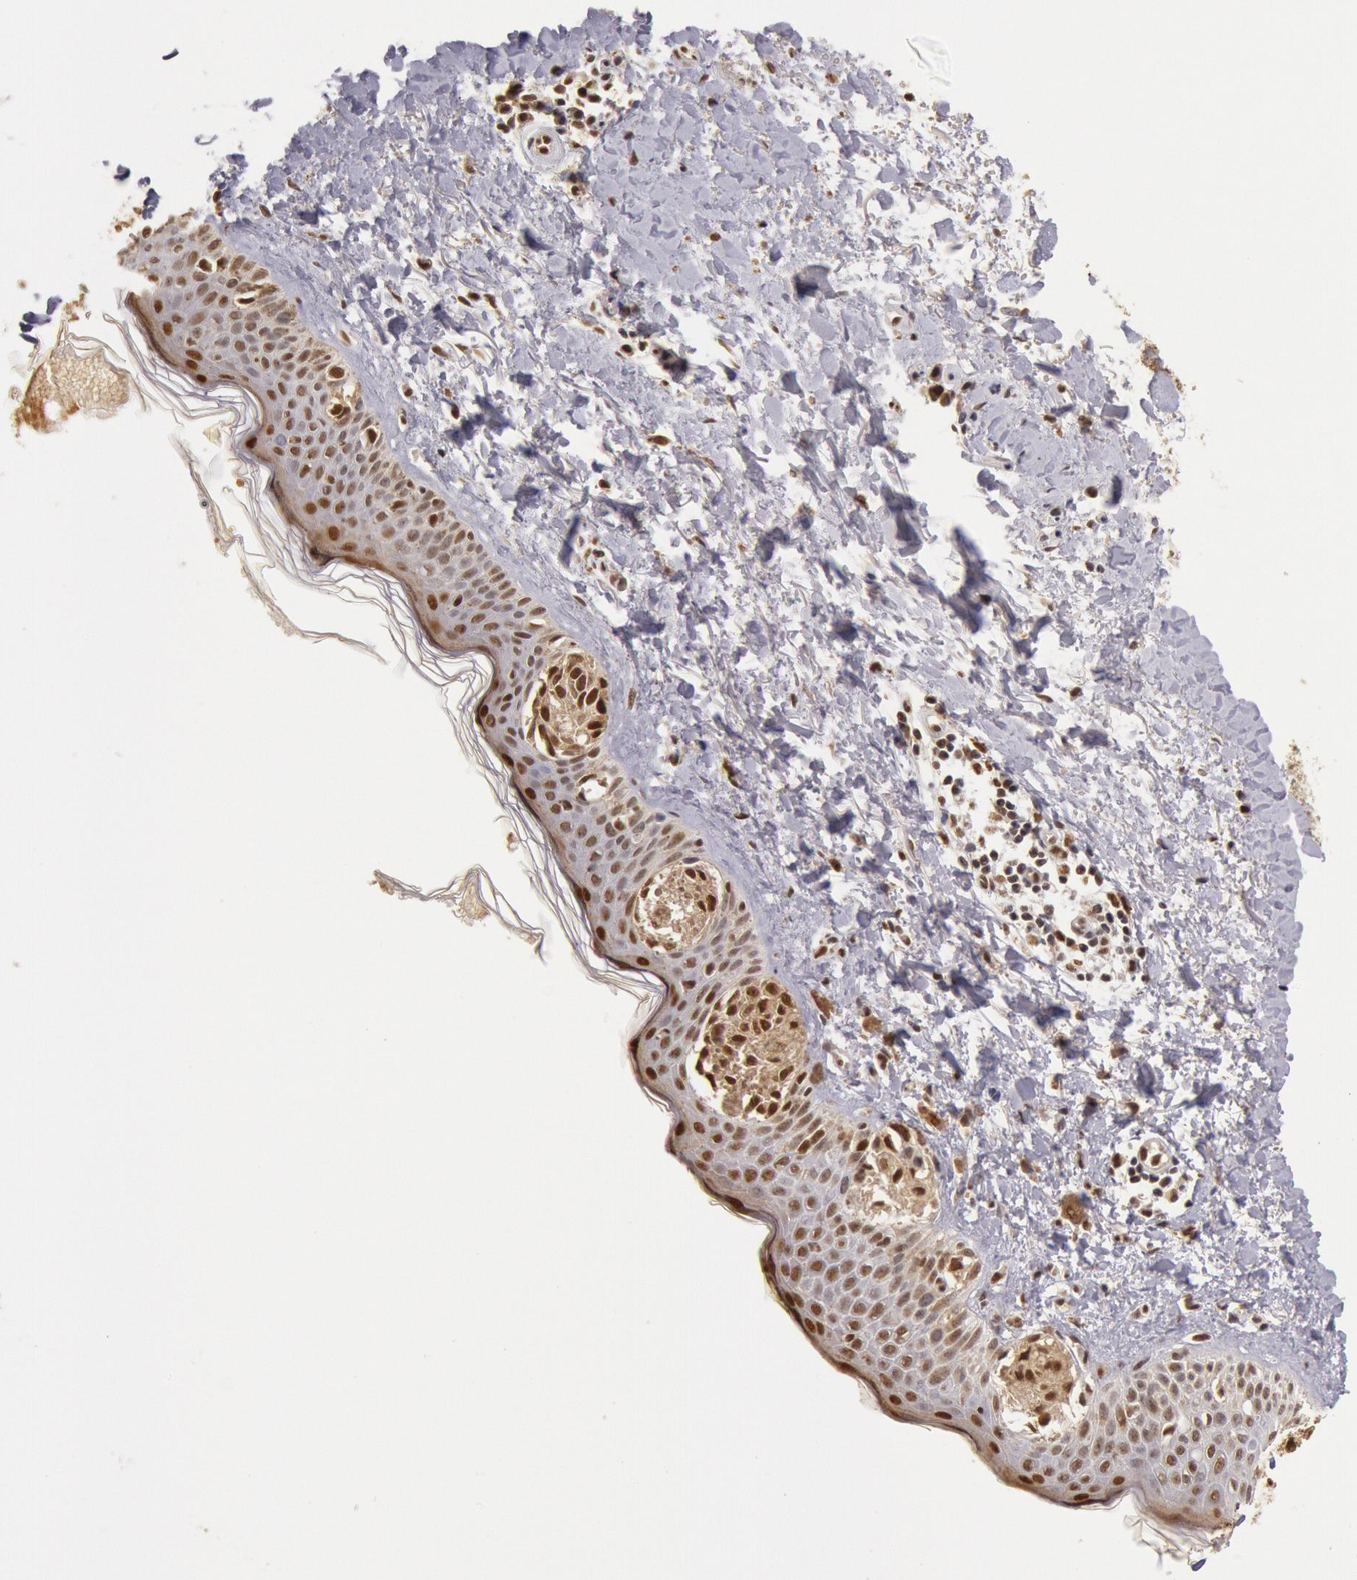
{"staining": {"intensity": "moderate", "quantity": ">75%", "location": "nuclear"}, "tissue": "melanoma", "cell_type": "Tumor cells", "image_type": "cancer", "snomed": [{"axis": "morphology", "description": "Malignant melanoma, NOS"}, {"axis": "topography", "description": "Skin"}], "caption": "Immunohistochemistry of human melanoma reveals medium levels of moderate nuclear expression in about >75% of tumor cells.", "gene": "LIG4", "patient": {"sex": "female", "age": 73}}